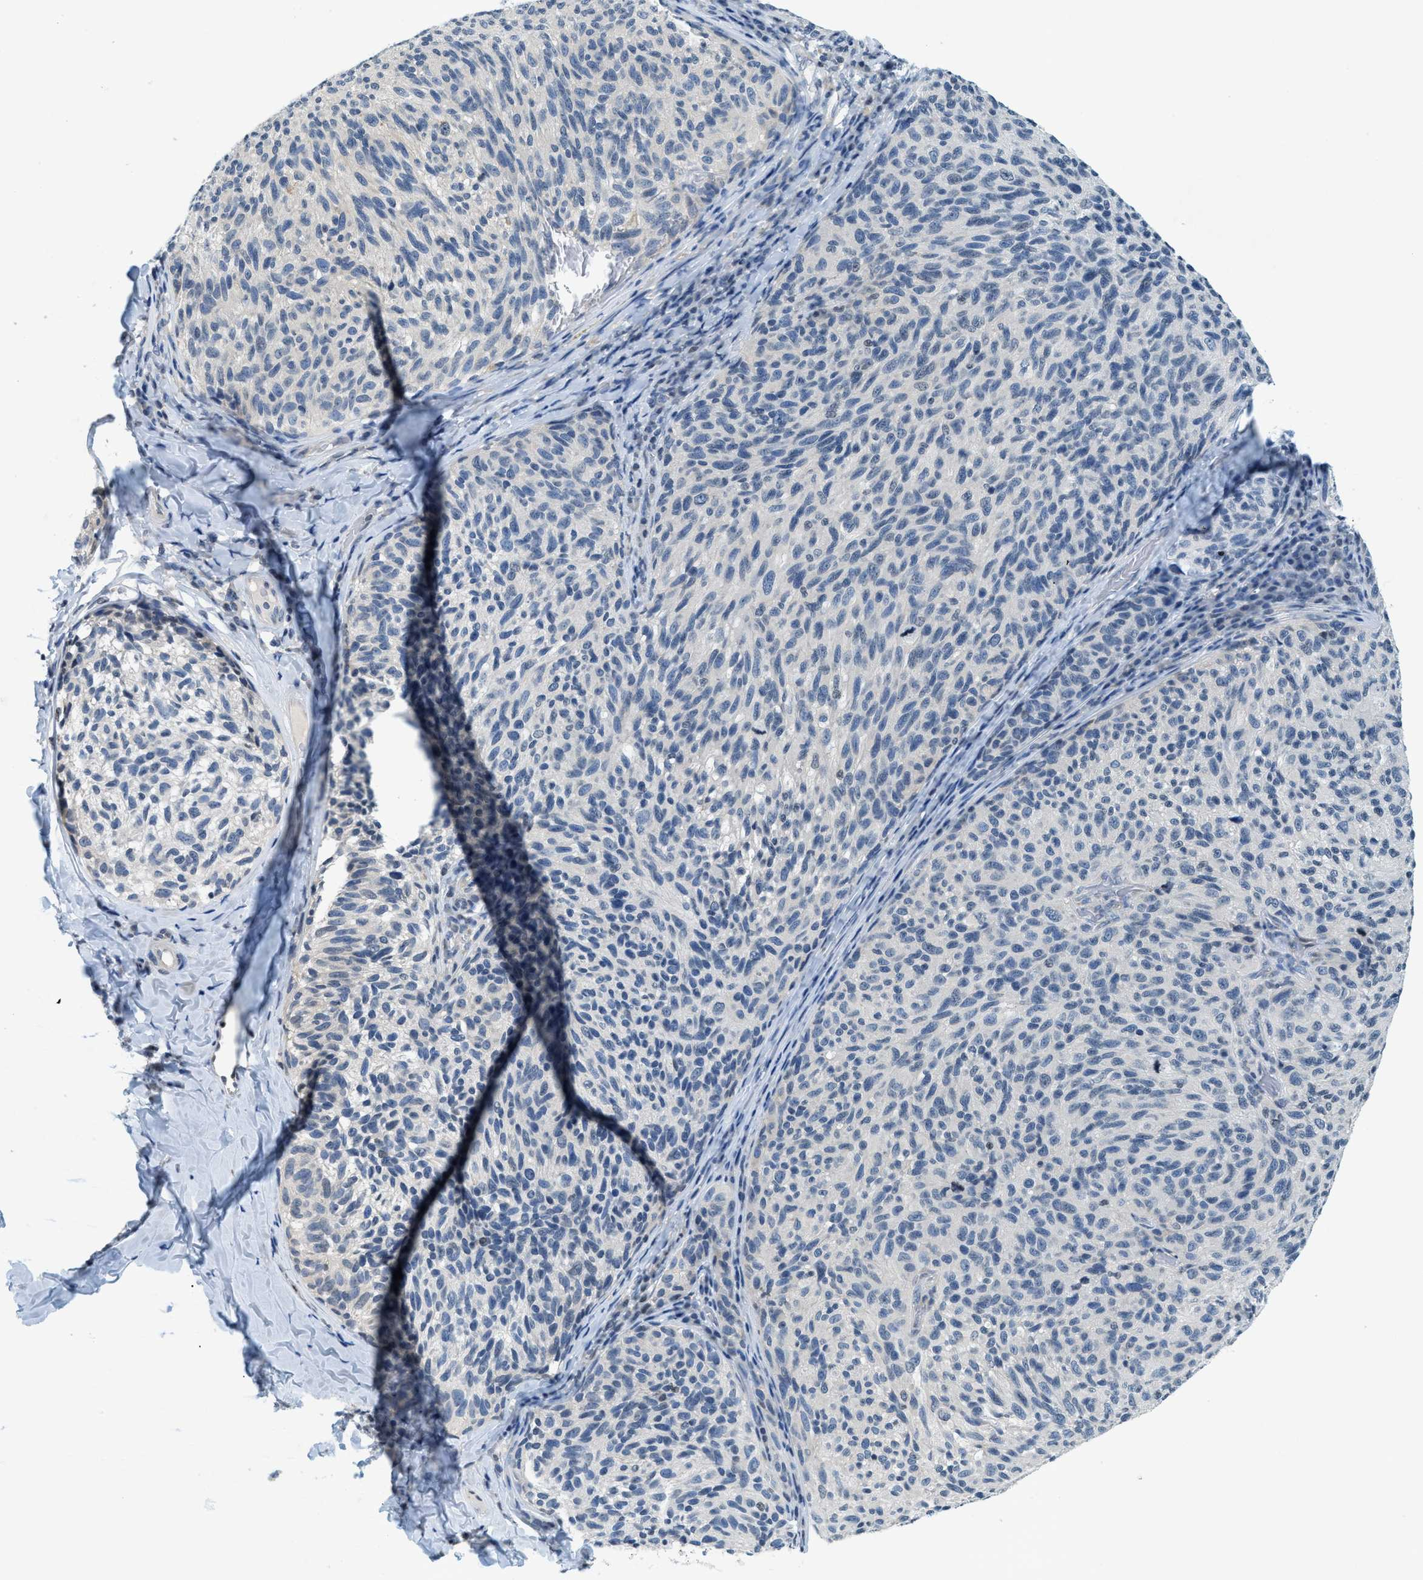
{"staining": {"intensity": "negative", "quantity": "none", "location": "none"}, "tissue": "melanoma", "cell_type": "Tumor cells", "image_type": "cancer", "snomed": [{"axis": "morphology", "description": "Malignant melanoma, NOS"}, {"axis": "topography", "description": "Skin"}], "caption": "Melanoma was stained to show a protein in brown. There is no significant positivity in tumor cells.", "gene": "UVRAG", "patient": {"sex": "female", "age": 73}}